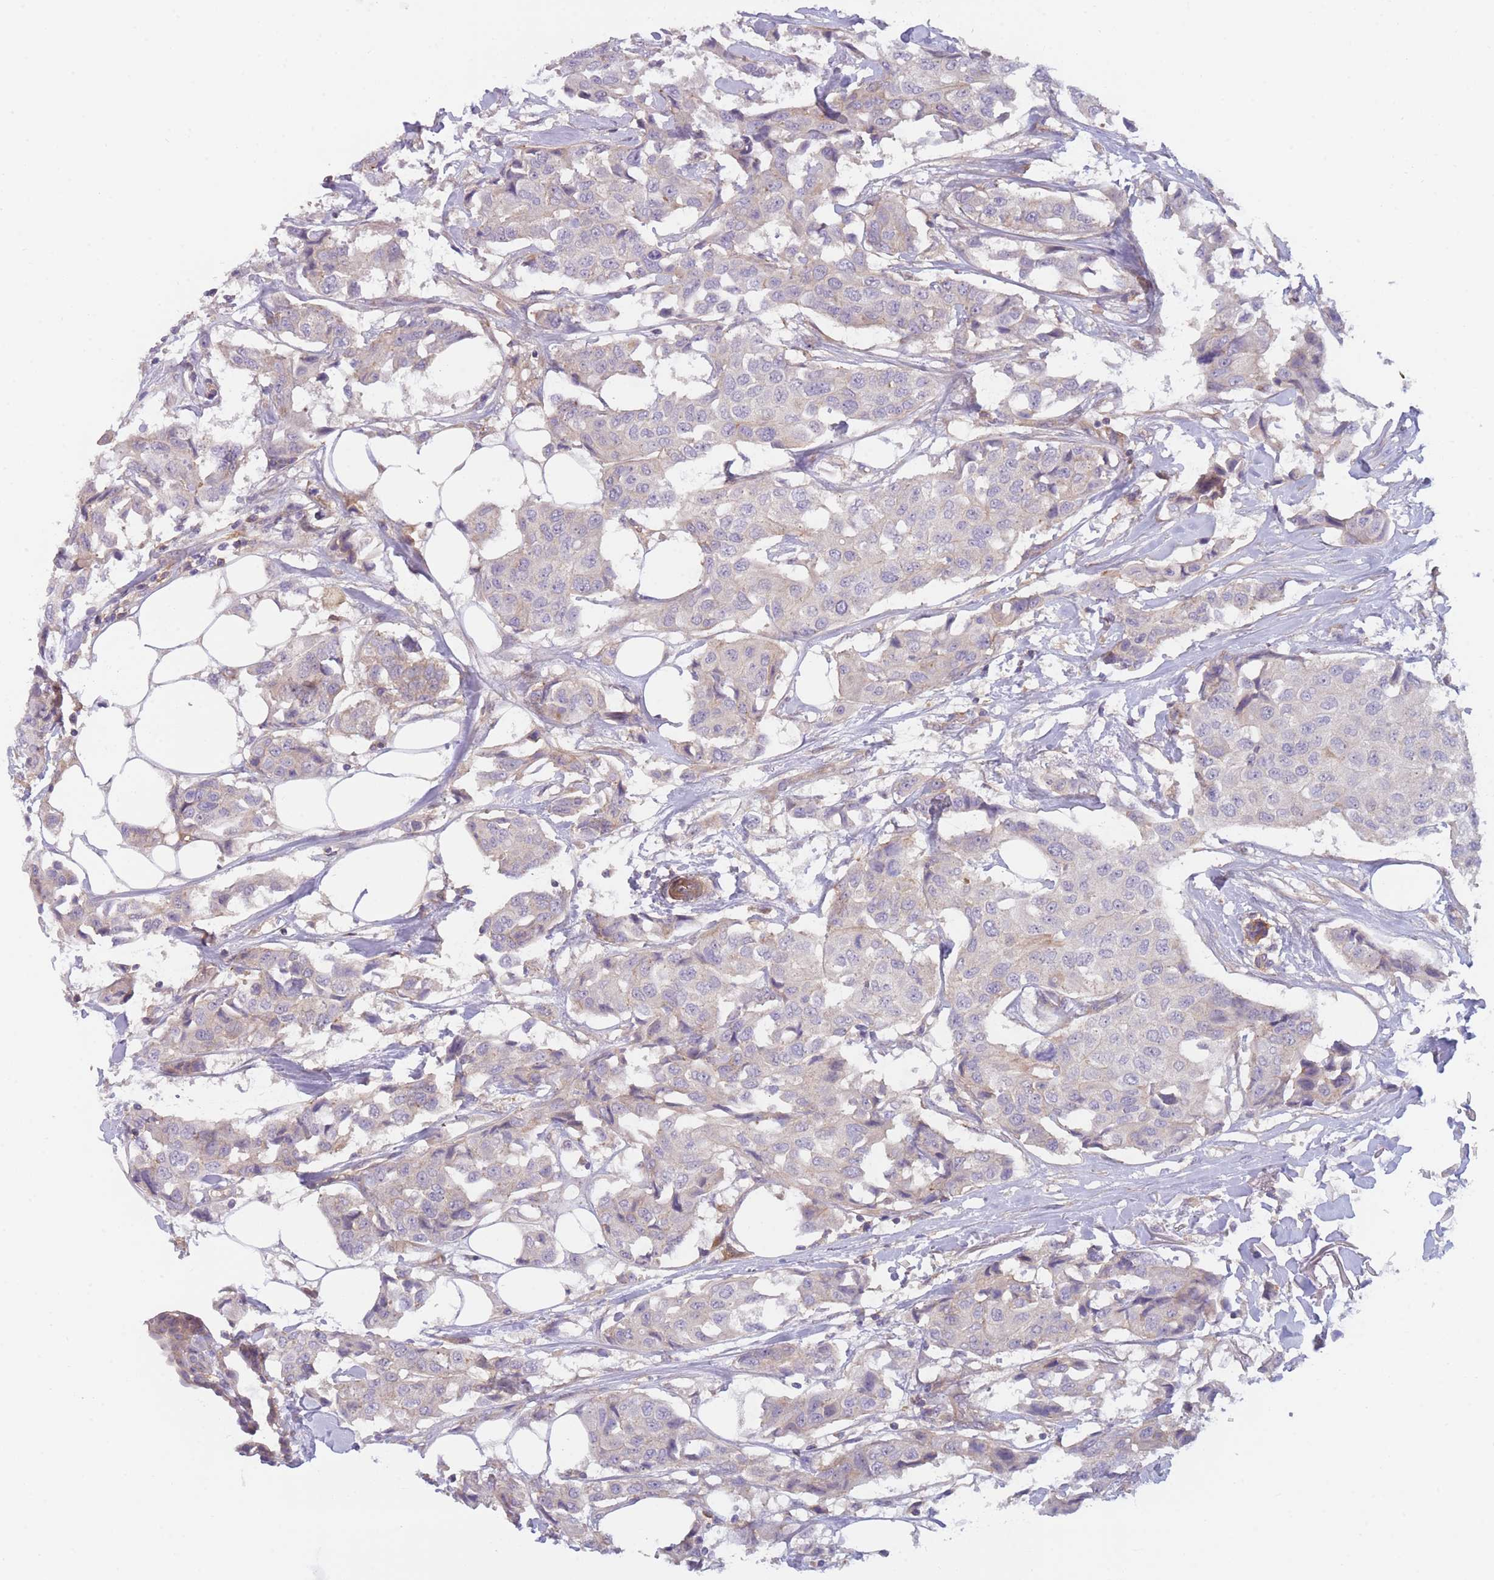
{"staining": {"intensity": "negative", "quantity": "none", "location": "none"}, "tissue": "breast cancer", "cell_type": "Tumor cells", "image_type": "cancer", "snomed": [{"axis": "morphology", "description": "Duct carcinoma"}, {"axis": "topography", "description": "Breast"}], "caption": "Micrograph shows no significant protein positivity in tumor cells of breast cancer.", "gene": "WDR93", "patient": {"sex": "female", "age": 80}}